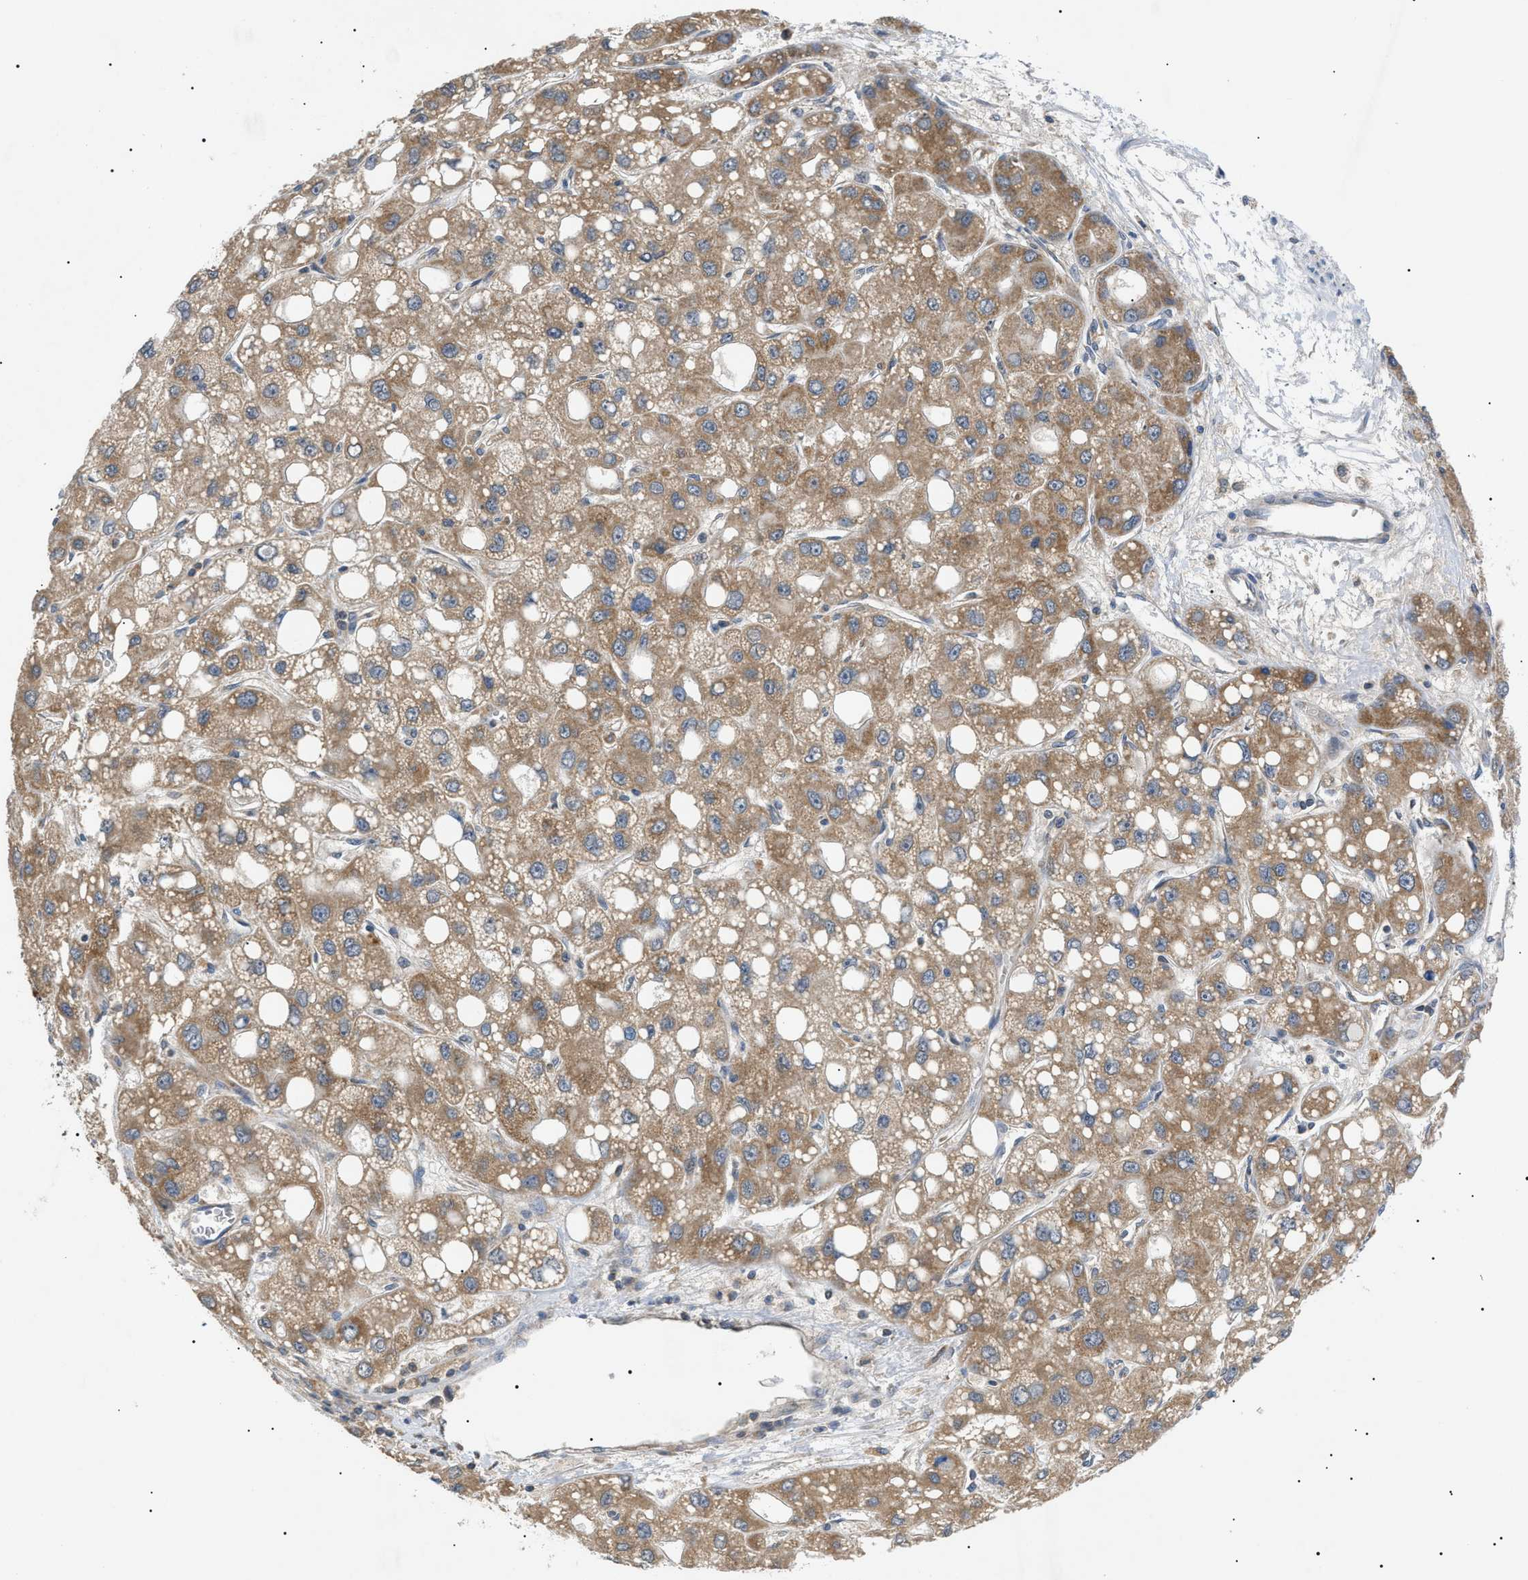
{"staining": {"intensity": "moderate", "quantity": ">75%", "location": "cytoplasmic/membranous"}, "tissue": "liver cancer", "cell_type": "Tumor cells", "image_type": "cancer", "snomed": [{"axis": "morphology", "description": "Carcinoma, Hepatocellular, NOS"}, {"axis": "topography", "description": "Liver"}], "caption": "Human liver cancer stained for a protein (brown) demonstrates moderate cytoplasmic/membranous positive expression in approximately >75% of tumor cells.", "gene": "TOMM6", "patient": {"sex": "male", "age": 55}}